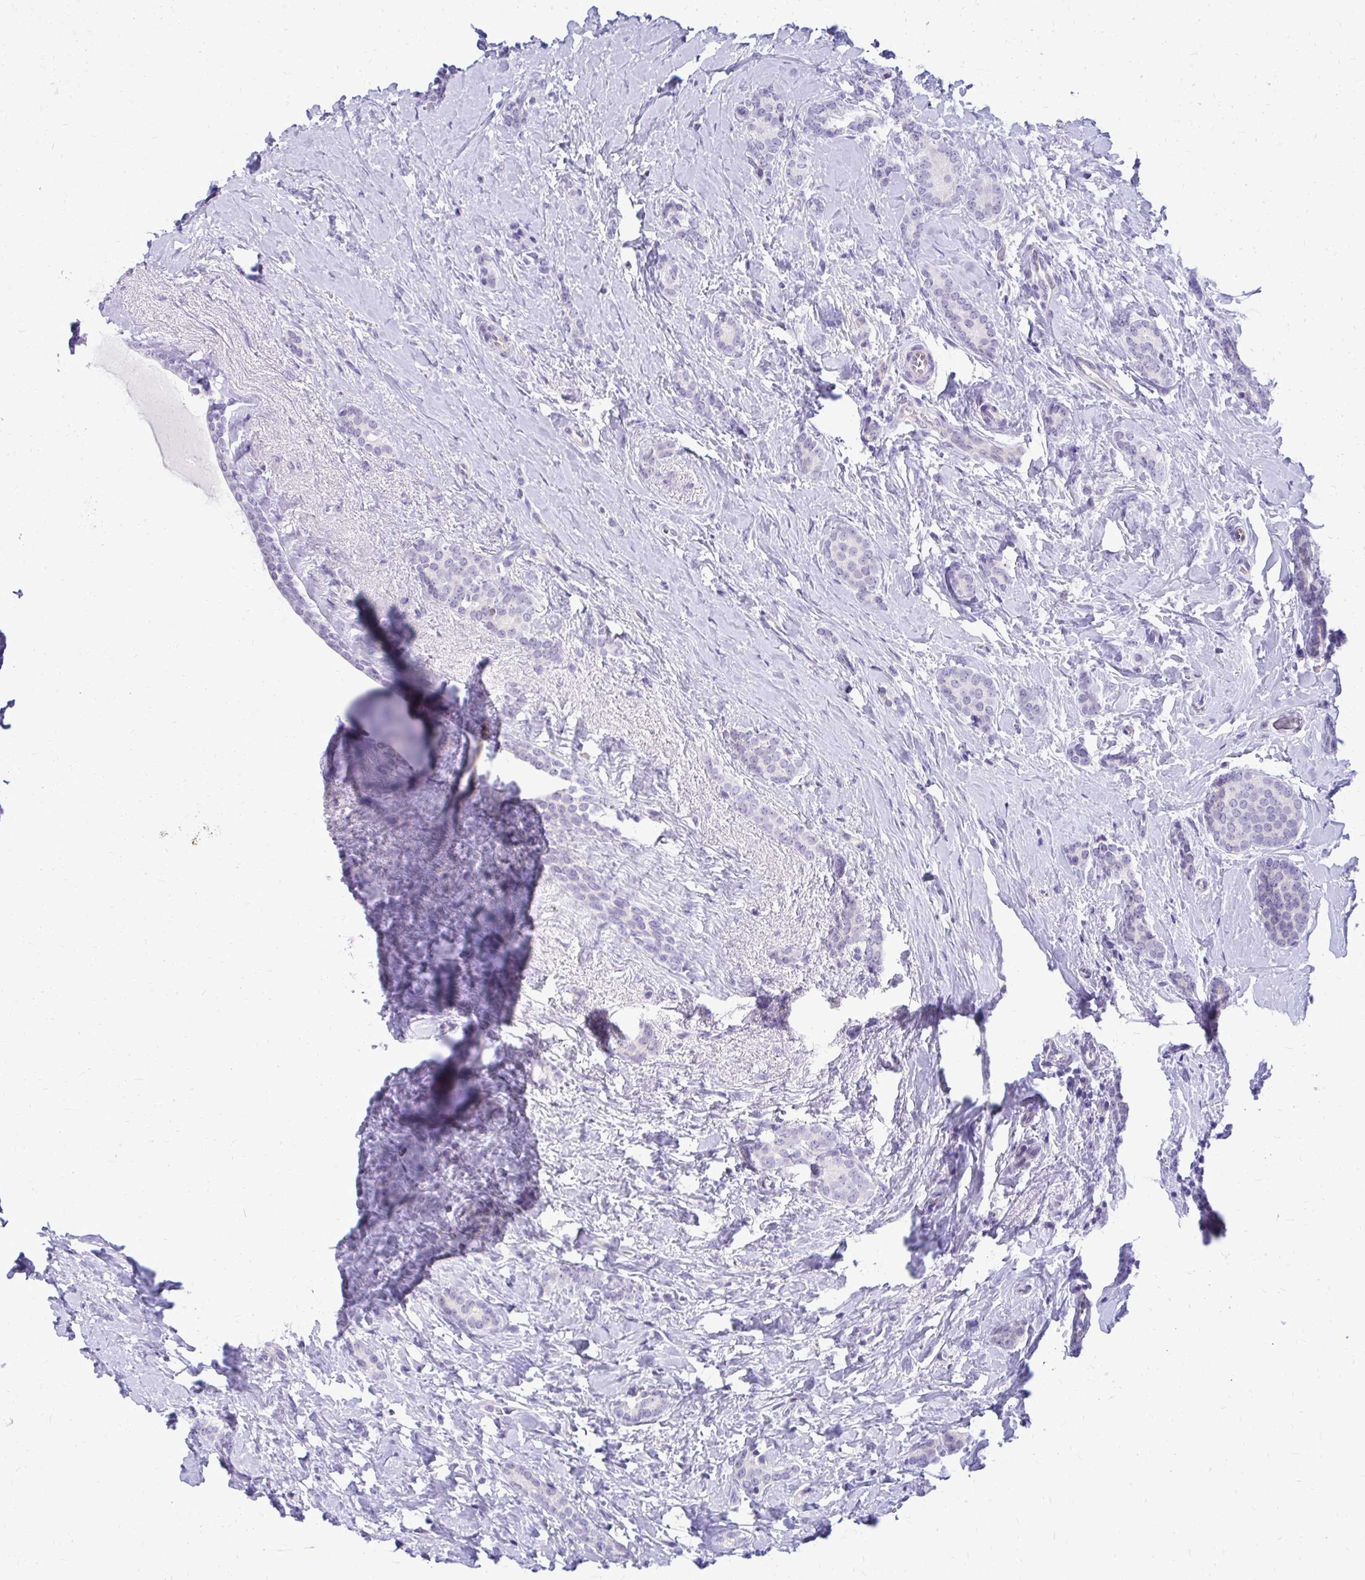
{"staining": {"intensity": "negative", "quantity": "none", "location": "none"}, "tissue": "breast cancer", "cell_type": "Tumor cells", "image_type": "cancer", "snomed": [{"axis": "morphology", "description": "Normal tissue, NOS"}, {"axis": "morphology", "description": "Duct carcinoma"}, {"axis": "topography", "description": "Breast"}], "caption": "An IHC micrograph of breast cancer (intraductal carcinoma) is shown. There is no staining in tumor cells of breast cancer (intraductal carcinoma).", "gene": "NIFK", "patient": {"sex": "female", "age": 77}}